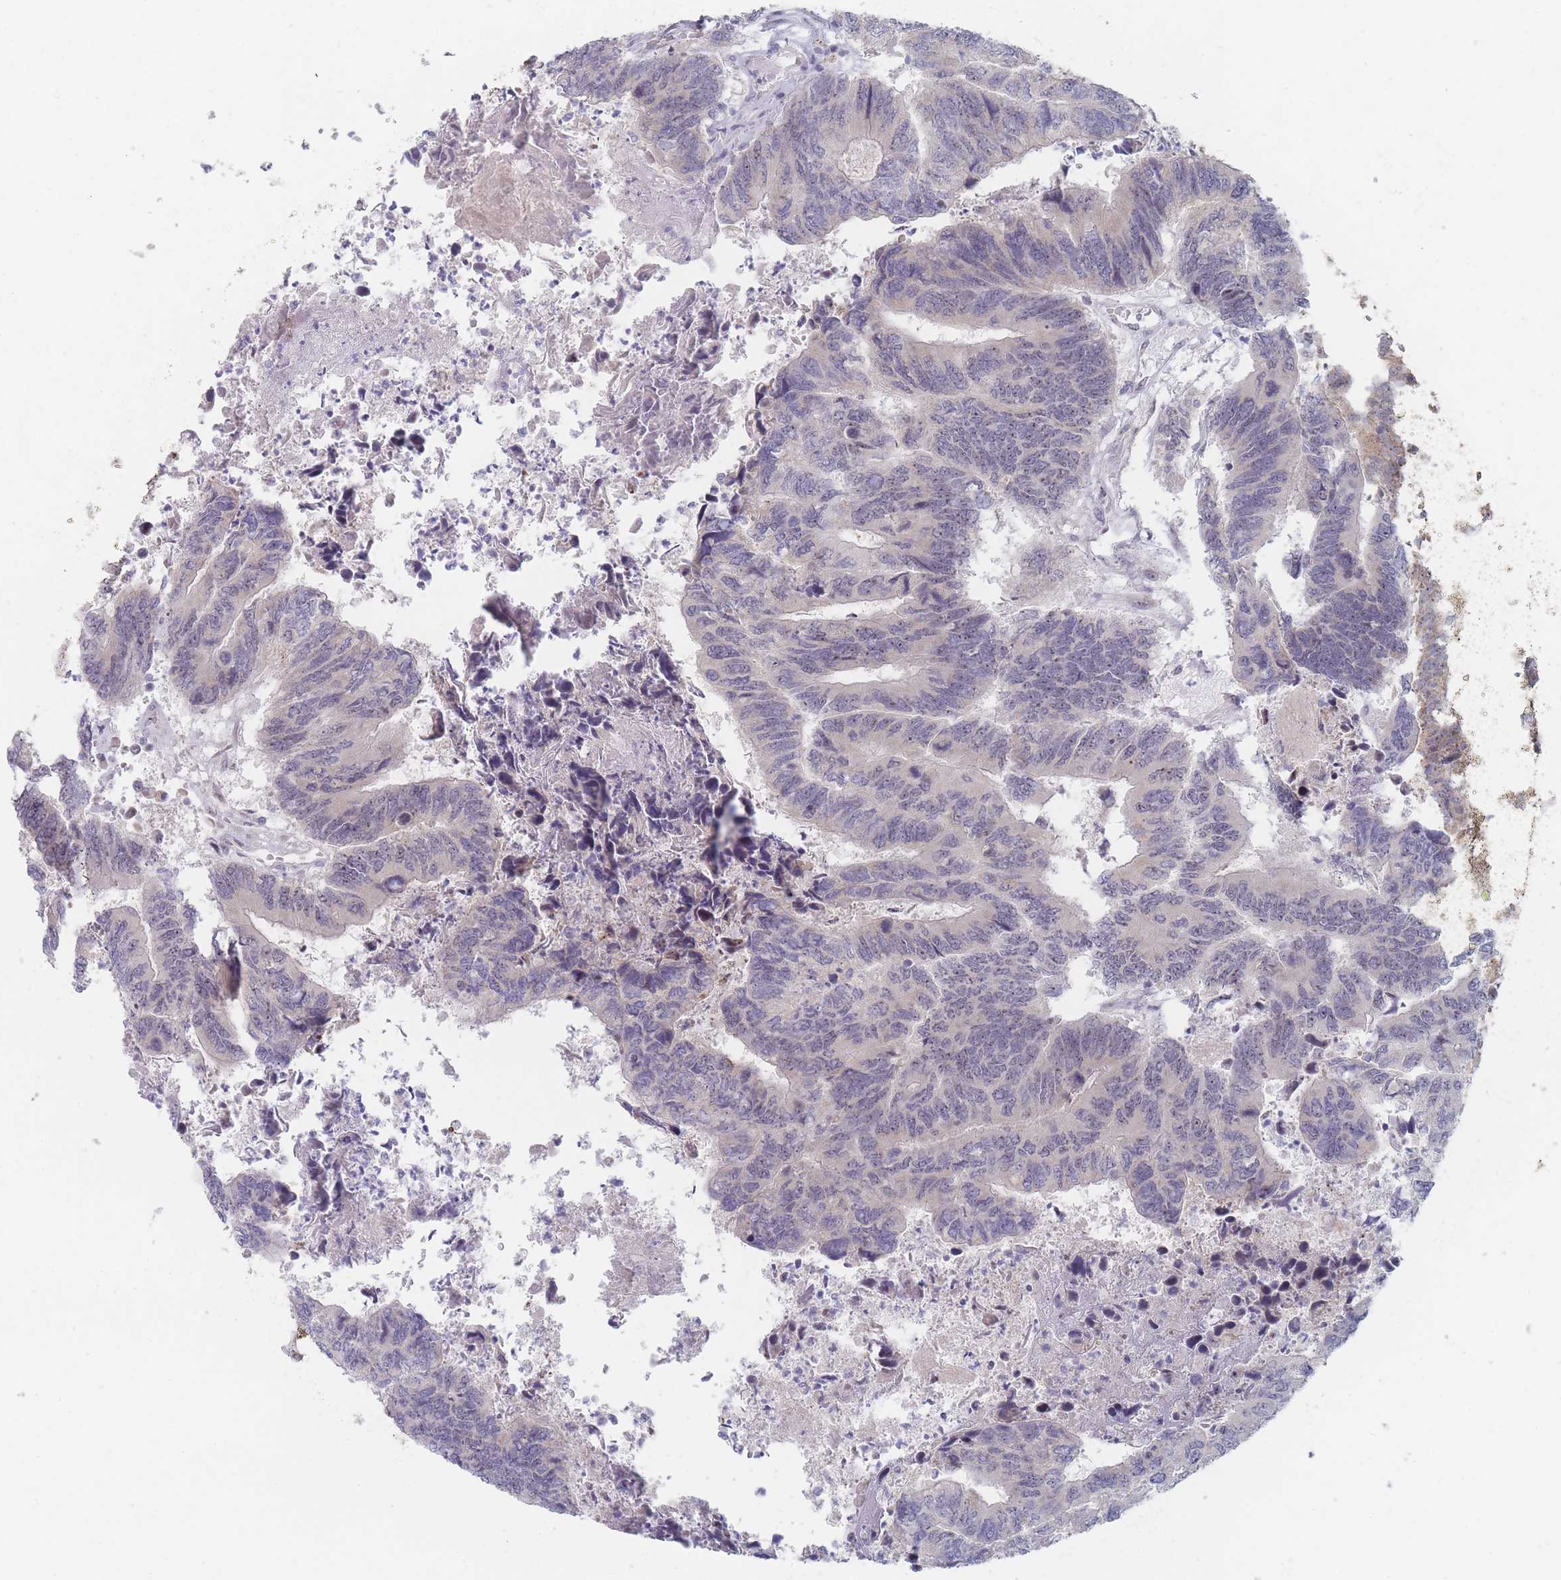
{"staining": {"intensity": "negative", "quantity": "none", "location": "none"}, "tissue": "colorectal cancer", "cell_type": "Tumor cells", "image_type": "cancer", "snomed": [{"axis": "morphology", "description": "Adenocarcinoma, NOS"}, {"axis": "topography", "description": "Colon"}], "caption": "The immunohistochemistry (IHC) histopathology image has no significant positivity in tumor cells of colorectal cancer (adenocarcinoma) tissue.", "gene": "RNF8", "patient": {"sex": "female", "age": 67}}